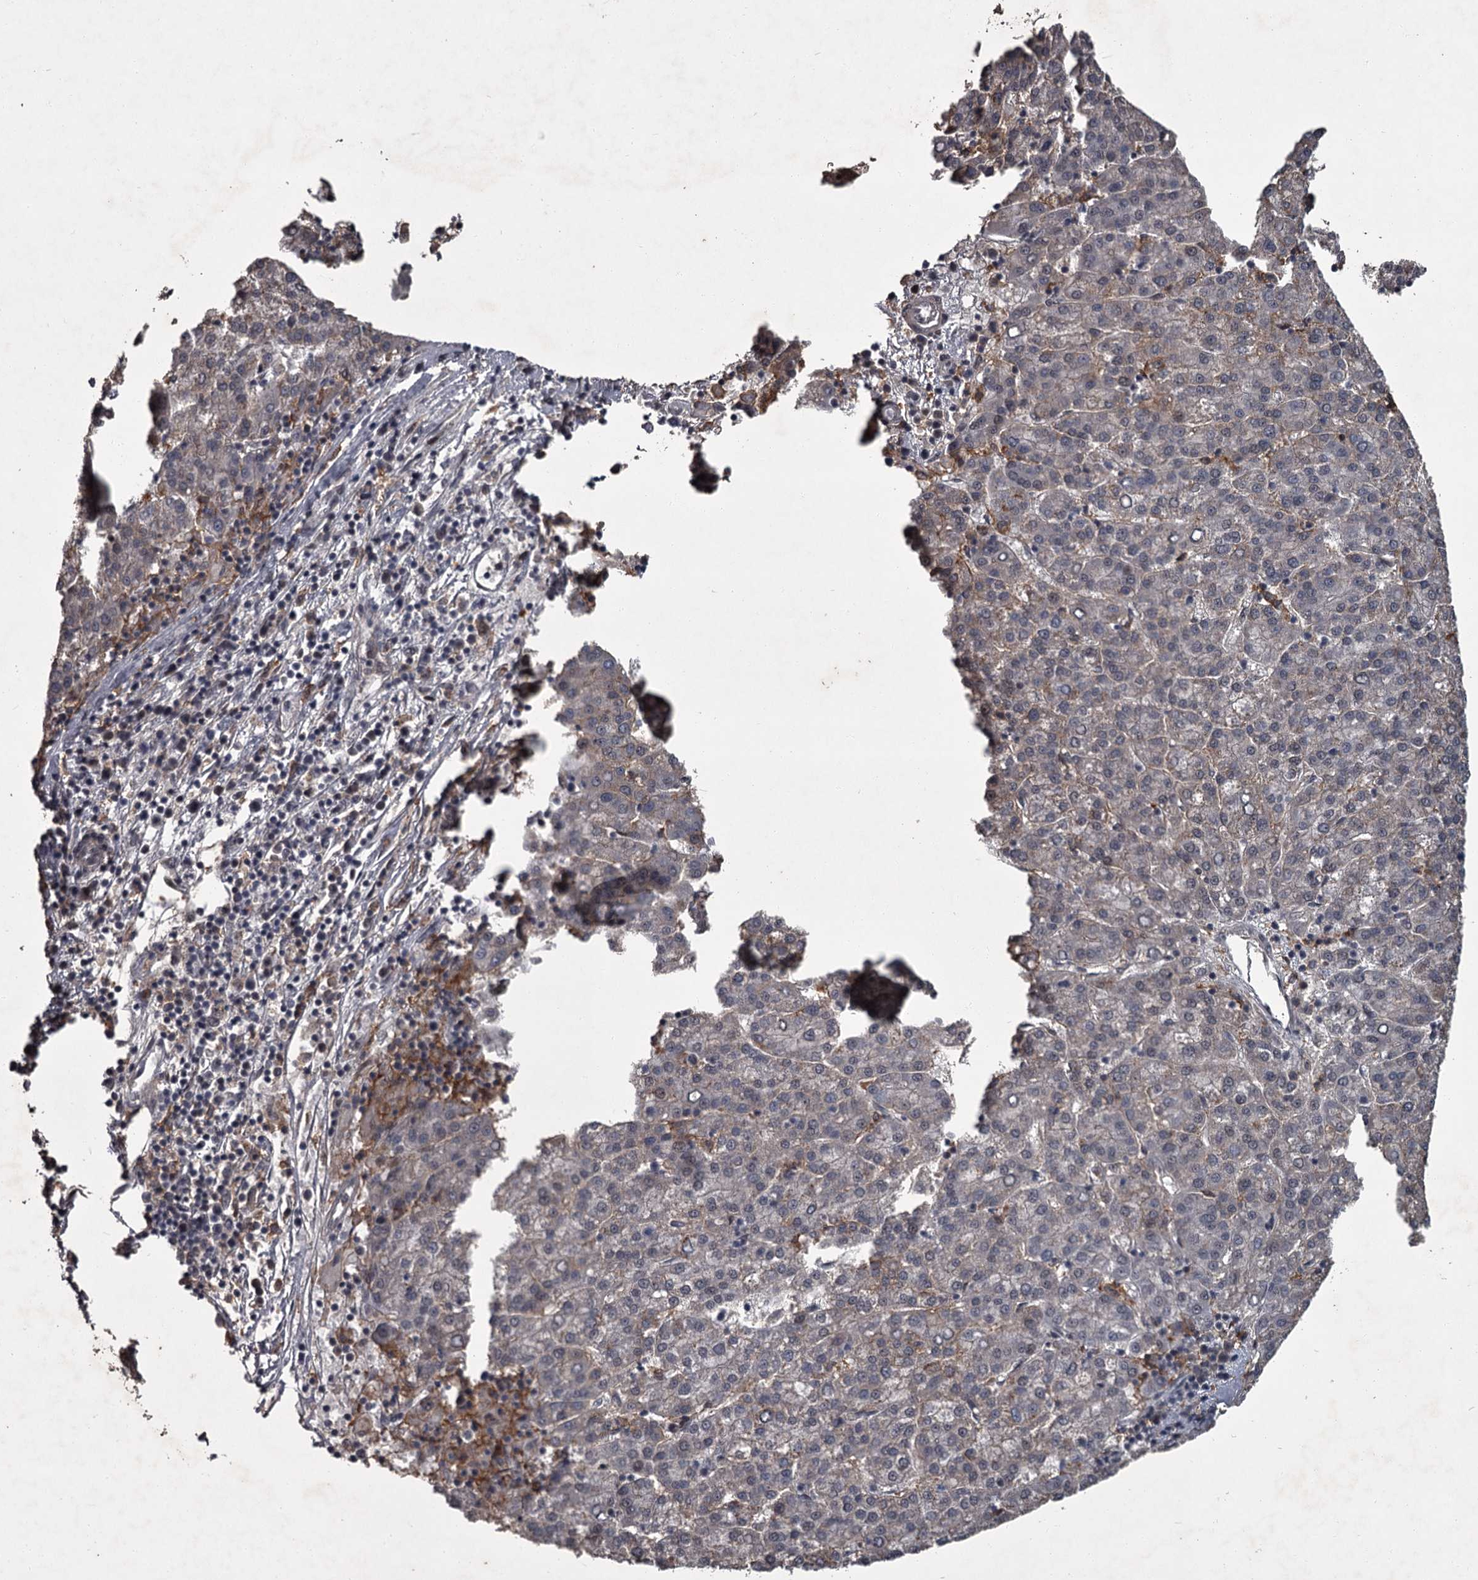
{"staining": {"intensity": "negative", "quantity": "none", "location": "none"}, "tissue": "liver cancer", "cell_type": "Tumor cells", "image_type": "cancer", "snomed": [{"axis": "morphology", "description": "Carcinoma, Hepatocellular, NOS"}, {"axis": "topography", "description": "Liver"}], "caption": "The micrograph demonstrates no significant positivity in tumor cells of liver cancer (hepatocellular carcinoma).", "gene": "FLVCR2", "patient": {"sex": "female", "age": 58}}